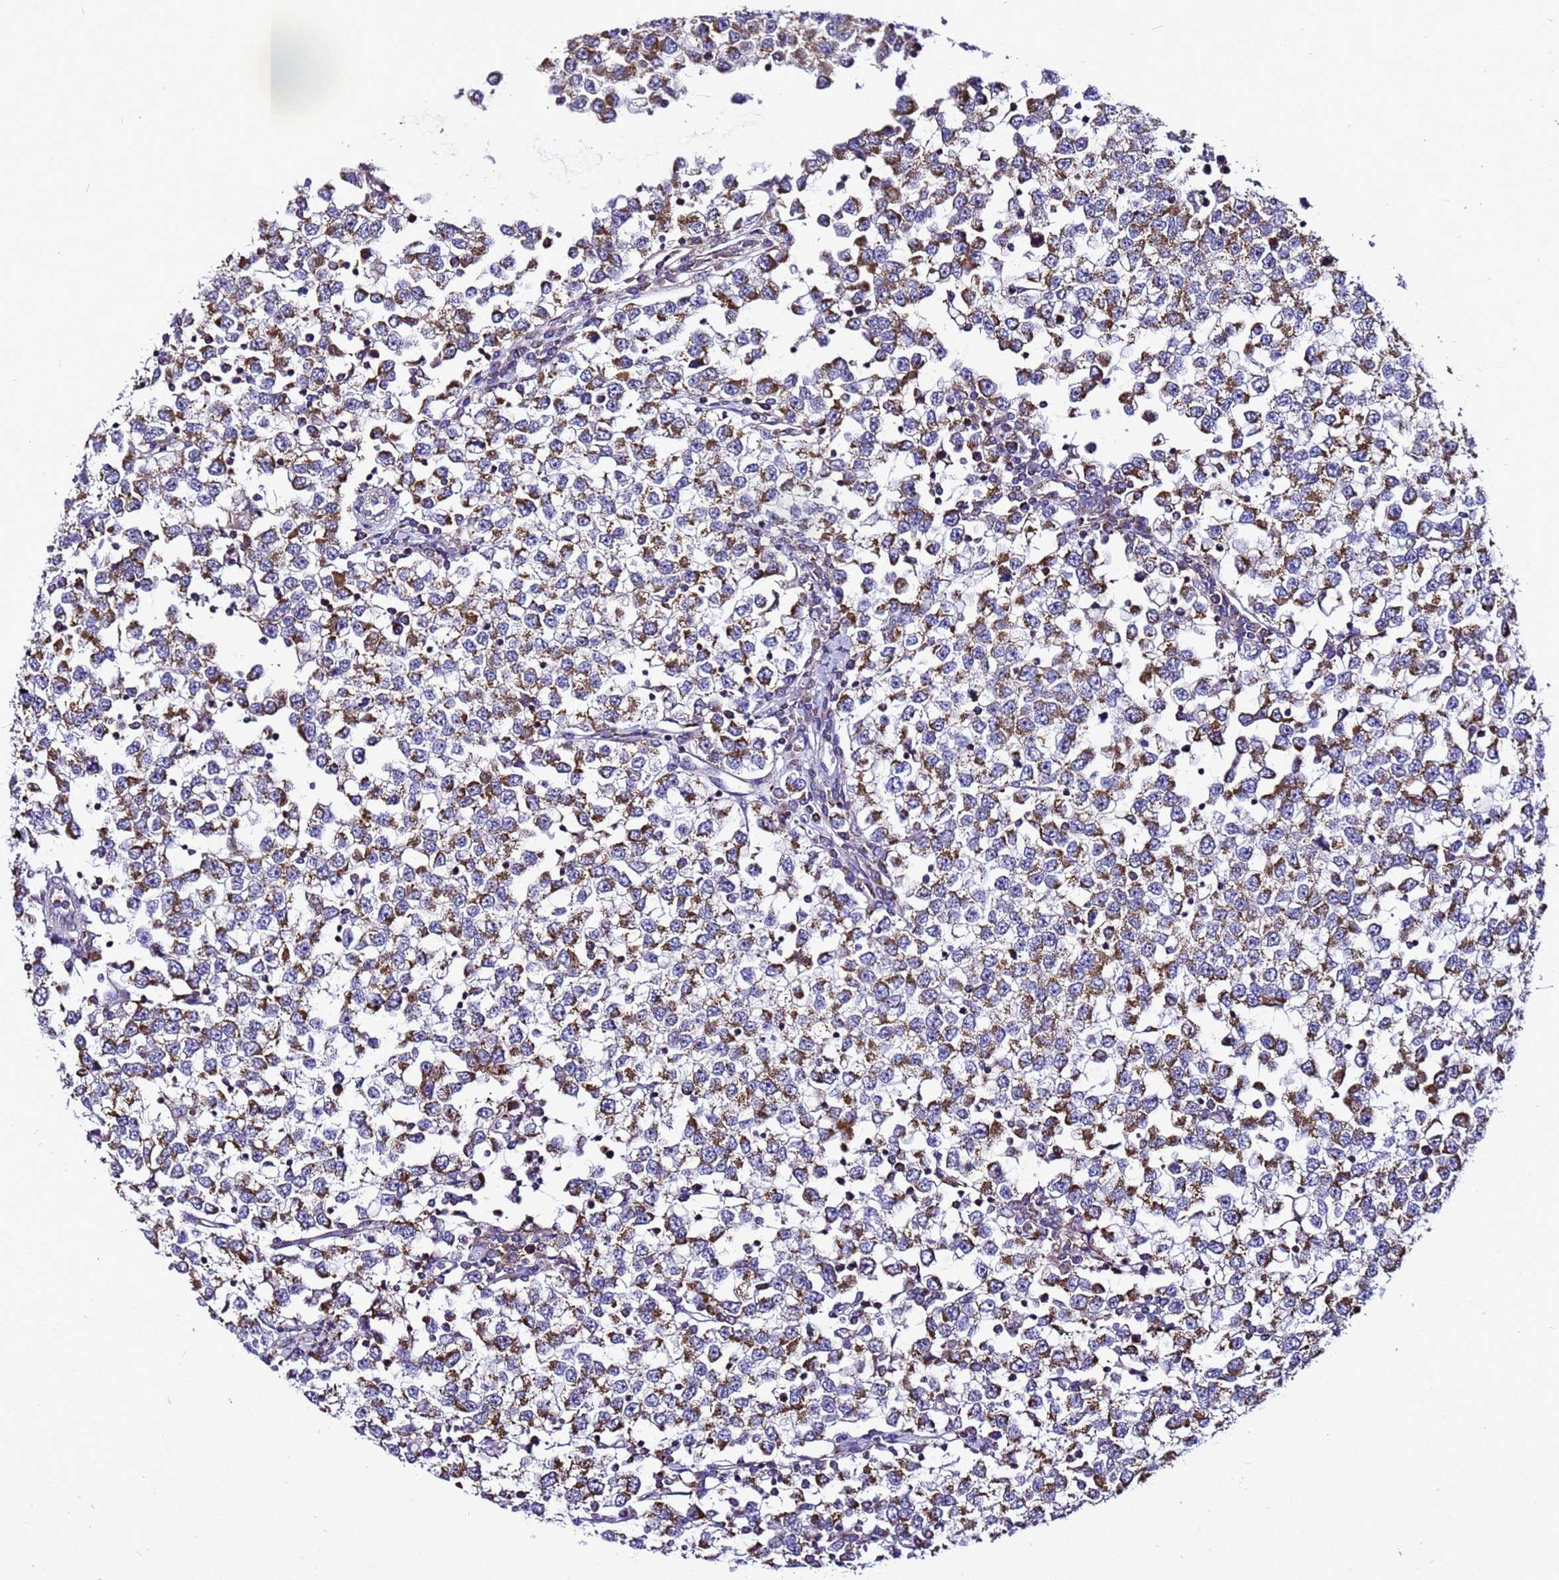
{"staining": {"intensity": "moderate", "quantity": ">75%", "location": "cytoplasmic/membranous"}, "tissue": "testis cancer", "cell_type": "Tumor cells", "image_type": "cancer", "snomed": [{"axis": "morphology", "description": "Seminoma, NOS"}, {"axis": "topography", "description": "Testis"}], "caption": "This photomicrograph demonstrates testis cancer stained with IHC to label a protein in brown. The cytoplasmic/membranous of tumor cells show moderate positivity for the protein. Nuclei are counter-stained blue.", "gene": "HIGD2A", "patient": {"sex": "male", "age": 65}}